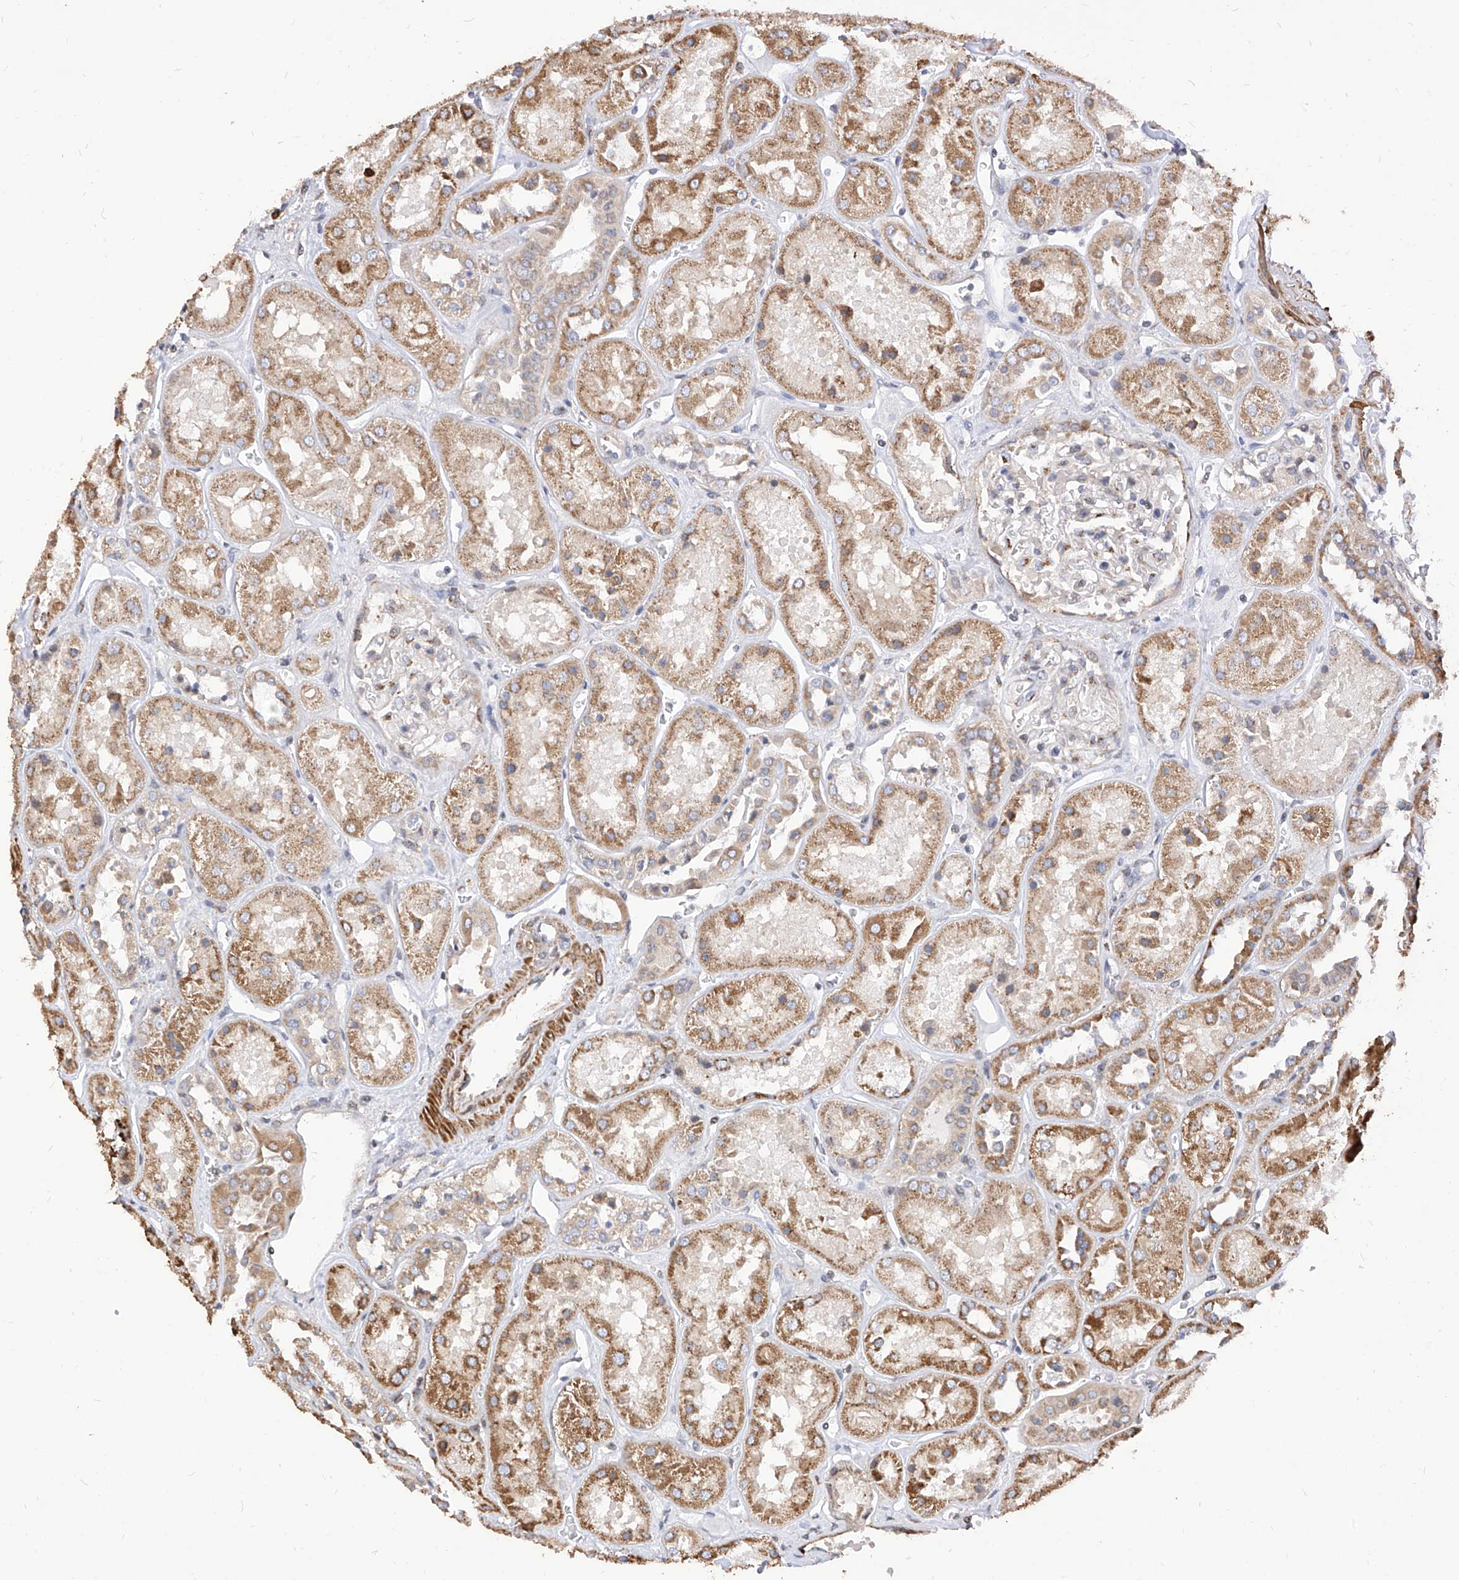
{"staining": {"intensity": "weak", "quantity": "25%-75%", "location": "cytoplasmic/membranous"}, "tissue": "kidney", "cell_type": "Cells in glomeruli", "image_type": "normal", "snomed": [{"axis": "morphology", "description": "Normal tissue, NOS"}, {"axis": "topography", "description": "Kidney"}], "caption": "Protein staining of benign kidney displays weak cytoplasmic/membranous expression in about 25%-75% of cells in glomeruli.", "gene": "TTLL8", "patient": {"sex": "male", "age": 70}}